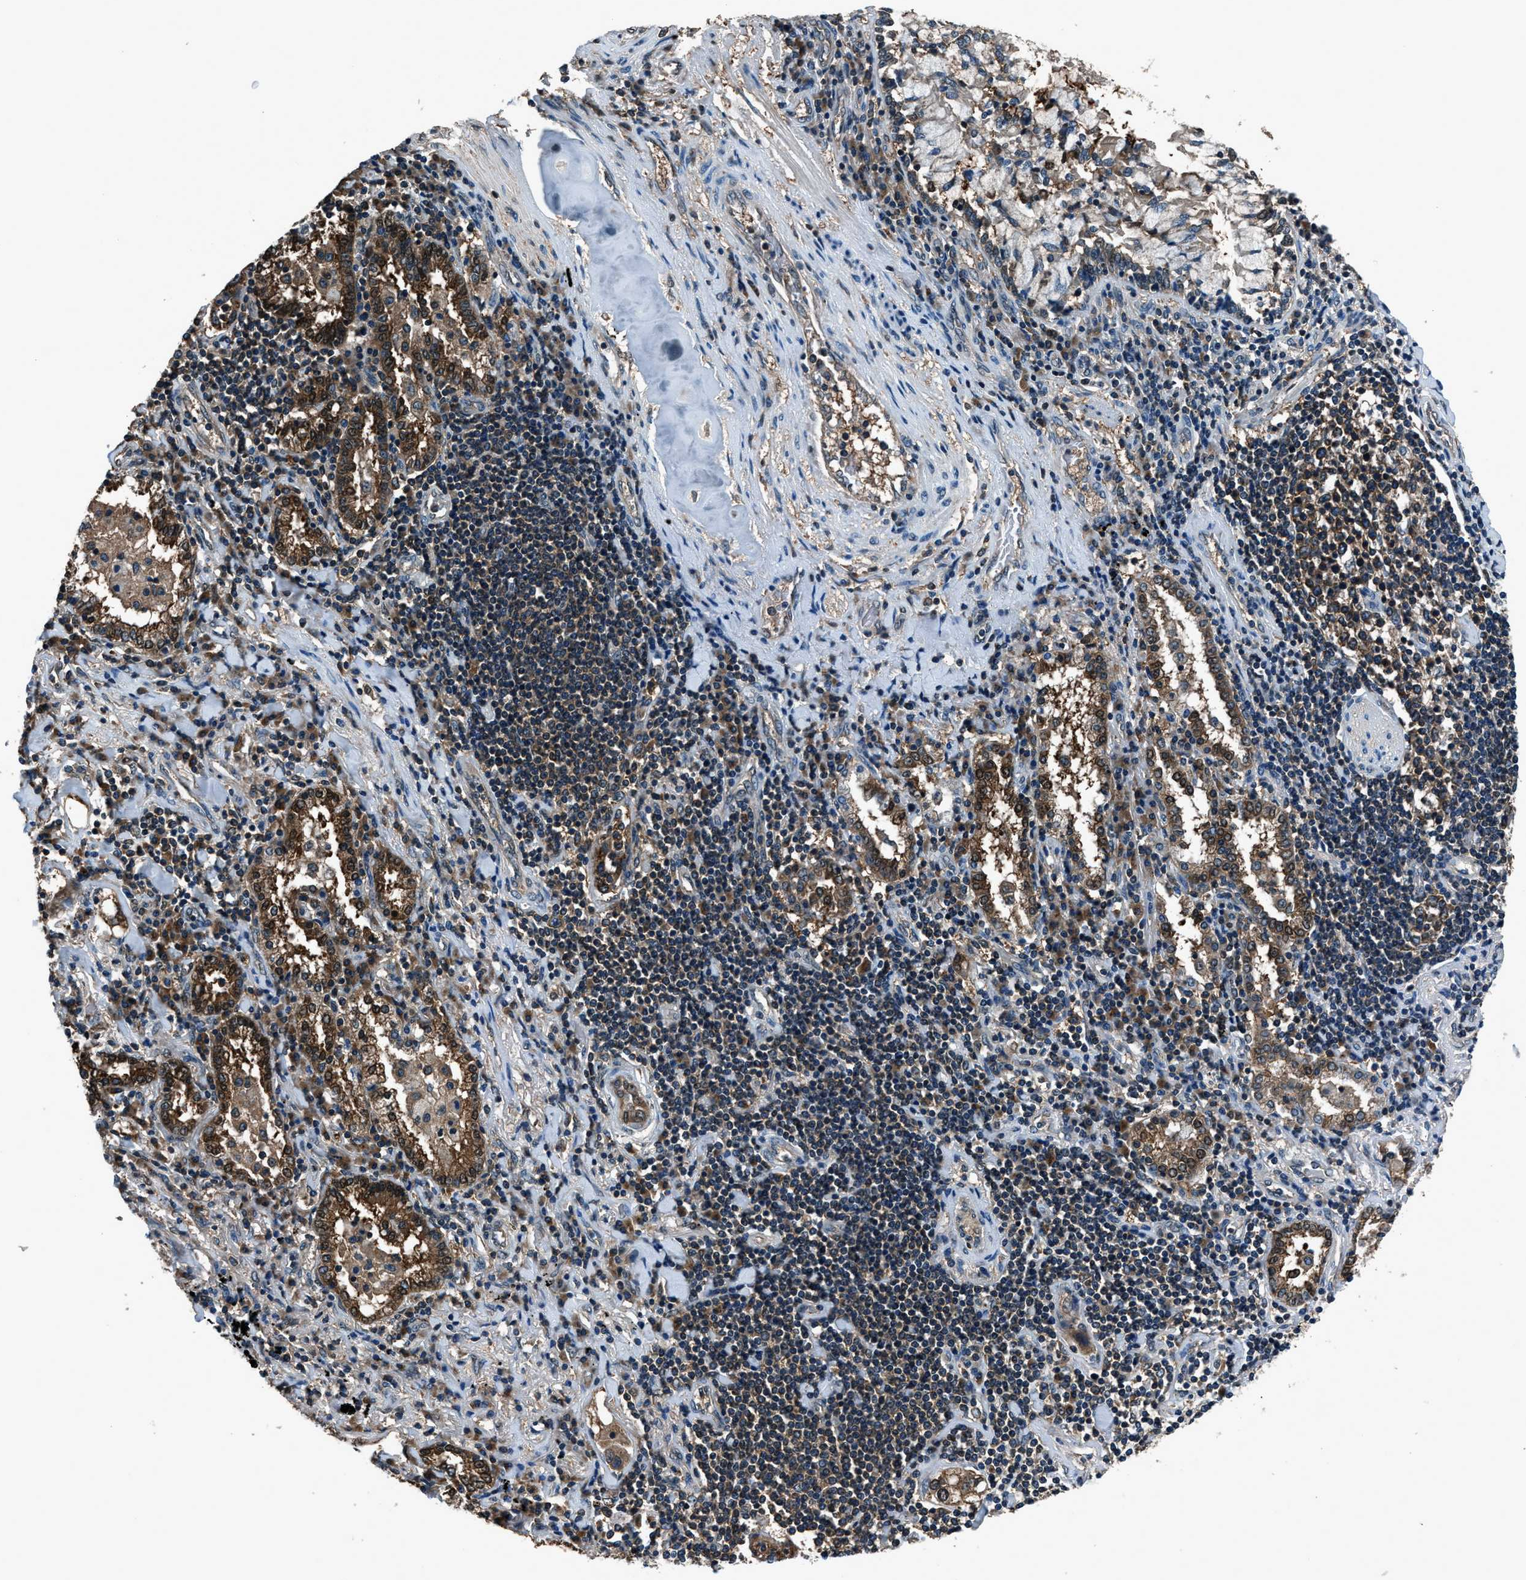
{"staining": {"intensity": "strong", "quantity": ">75%", "location": "cytoplasmic/membranous"}, "tissue": "lung cancer", "cell_type": "Tumor cells", "image_type": "cancer", "snomed": [{"axis": "morphology", "description": "Adenocarcinoma, NOS"}, {"axis": "topography", "description": "Lung"}], "caption": "Tumor cells display high levels of strong cytoplasmic/membranous staining in approximately >75% of cells in lung adenocarcinoma.", "gene": "ARFGAP2", "patient": {"sex": "female", "age": 65}}